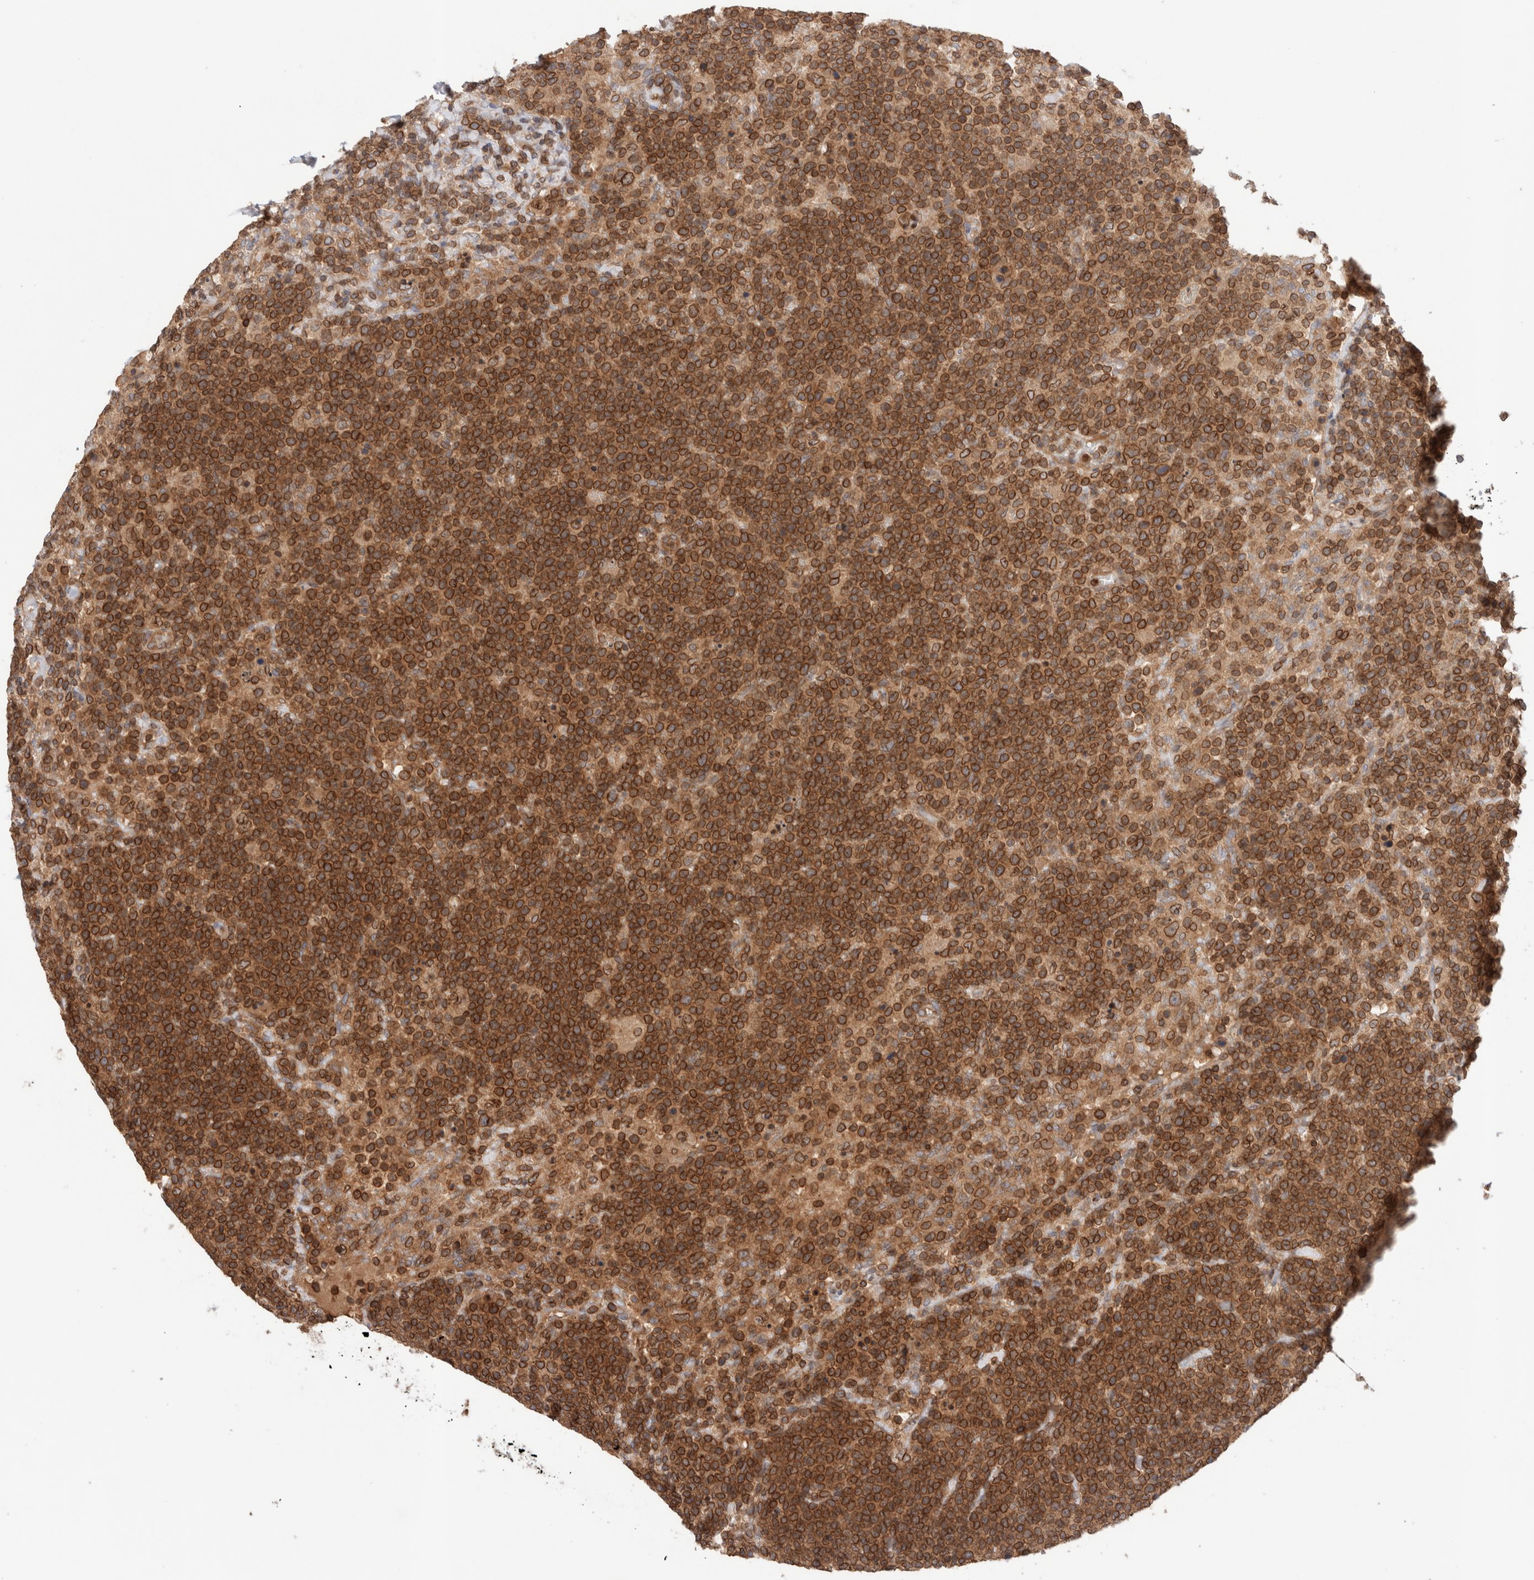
{"staining": {"intensity": "strong", "quantity": ">75%", "location": "cytoplasmic/membranous,nuclear"}, "tissue": "lymphoma", "cell_type": "Tumor cells", "image_type": "cancer", "snomed": [{"axis": "morphology", "description": "Malignant lymphoma, non-Hodgkin's type, High grade"}, {"axis": "topography", "description": "Lymph node"}], "caption": "Immunohistochemistry (IHC) photomicrograph of high-grade malignant lymphoma, non-Hodgkin's type stained for a protein (brown), which demonstrates high levels of strong cytoplasmic/membranous and nuclear positivity in about >75% of tumor cells.", "gene": "SIKE1", "patient": {"sex": "male", "age": 61}}